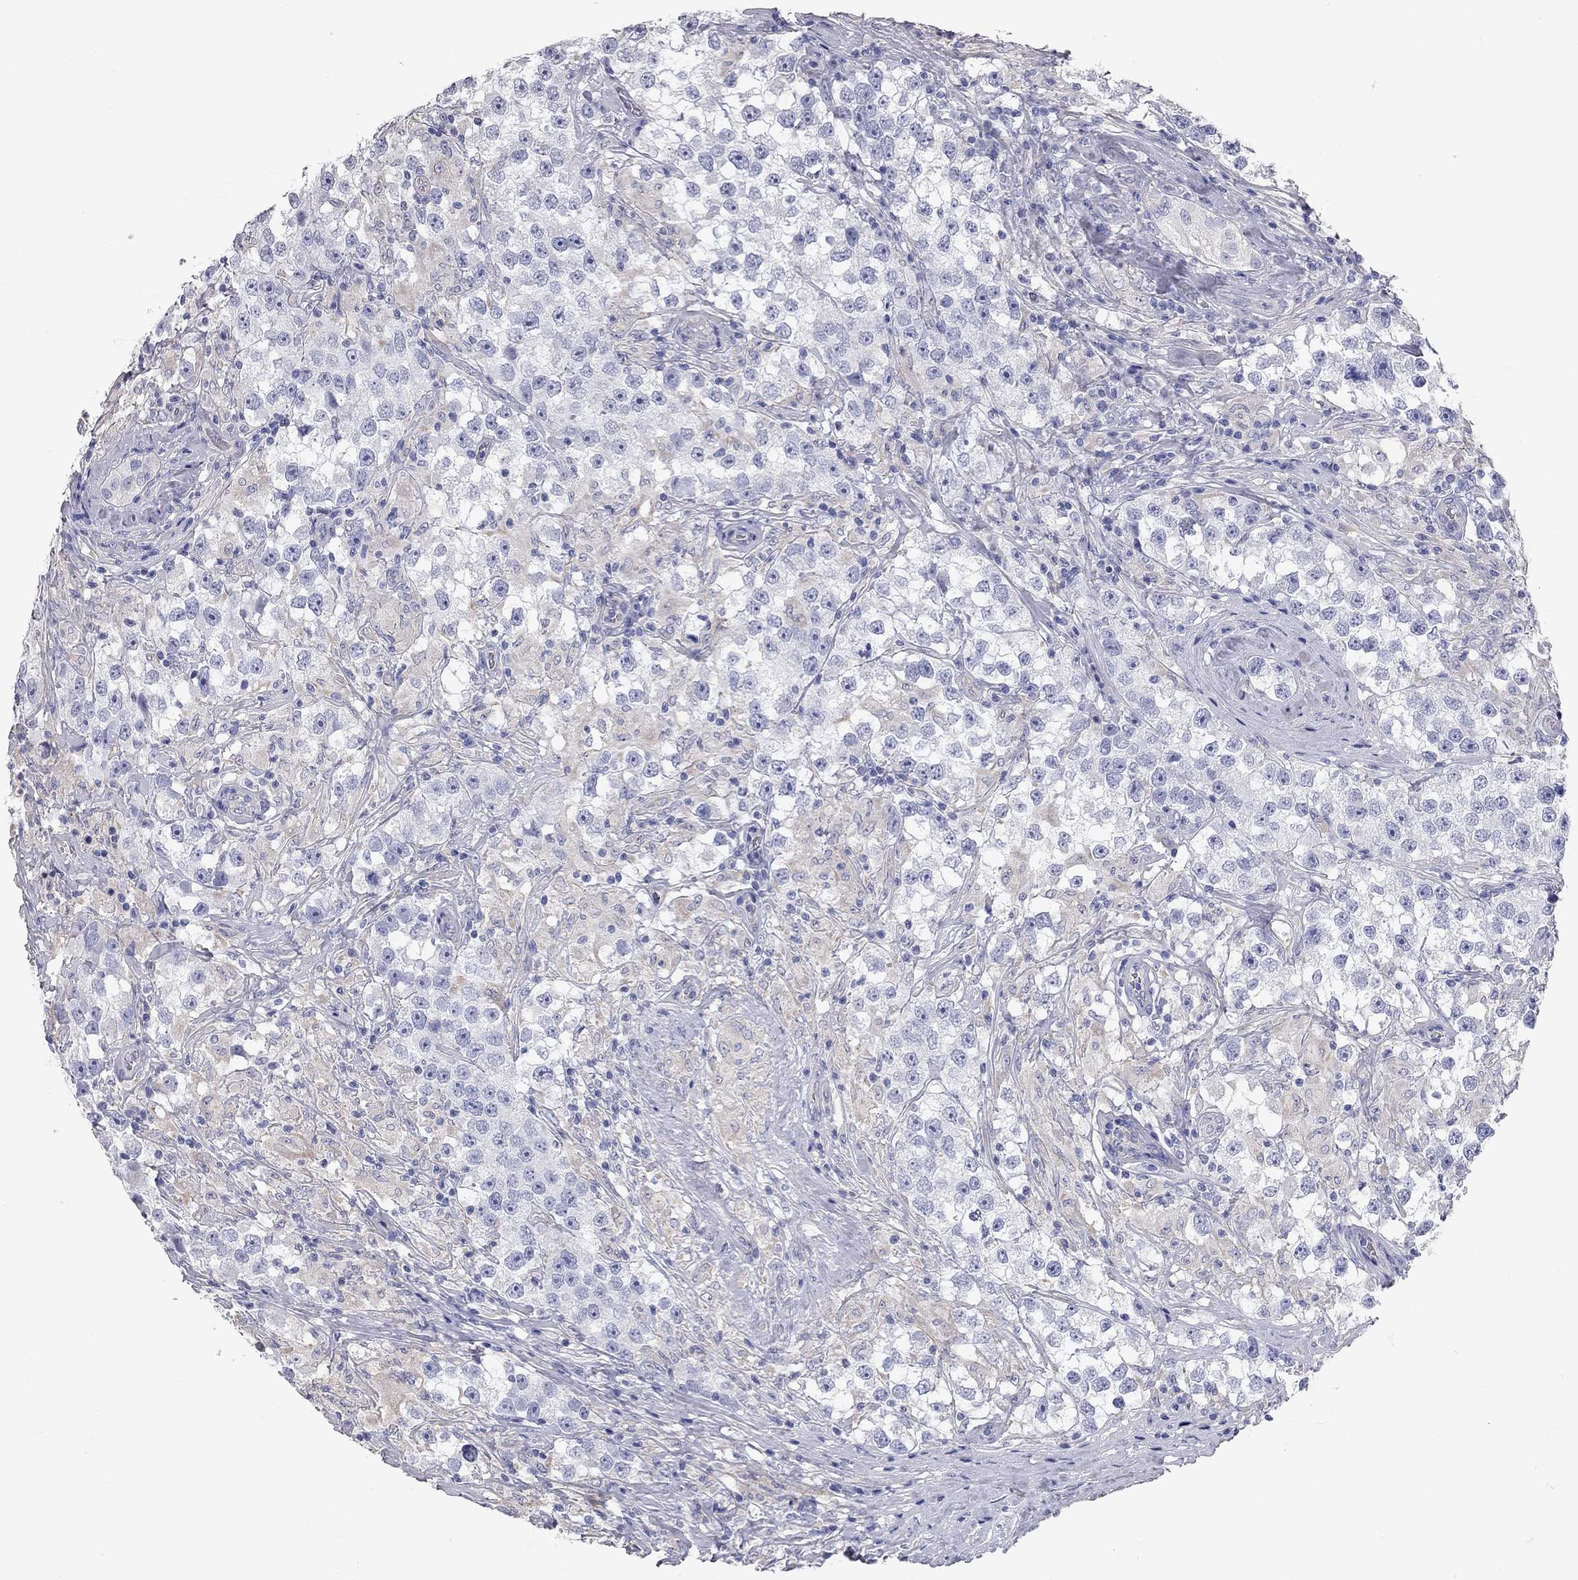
{"staining": {"intensity": "negative", "quantity": "none", "location": "none"}, "tissue": "testis cancer", "cell_type": "Tumor cells", "image_type": "cancer", "snomed": [{"axis": "morphology", "description": "Seminoma, NOS"}, {"axis": "topography", "description": "Testis"}], "caption": "Immunohistochemistry of human testis cancer (seminoma) shows no staining in tumor cells.", "gene": "C10orf90", "patient": {"sex": "male", "age": 46}}